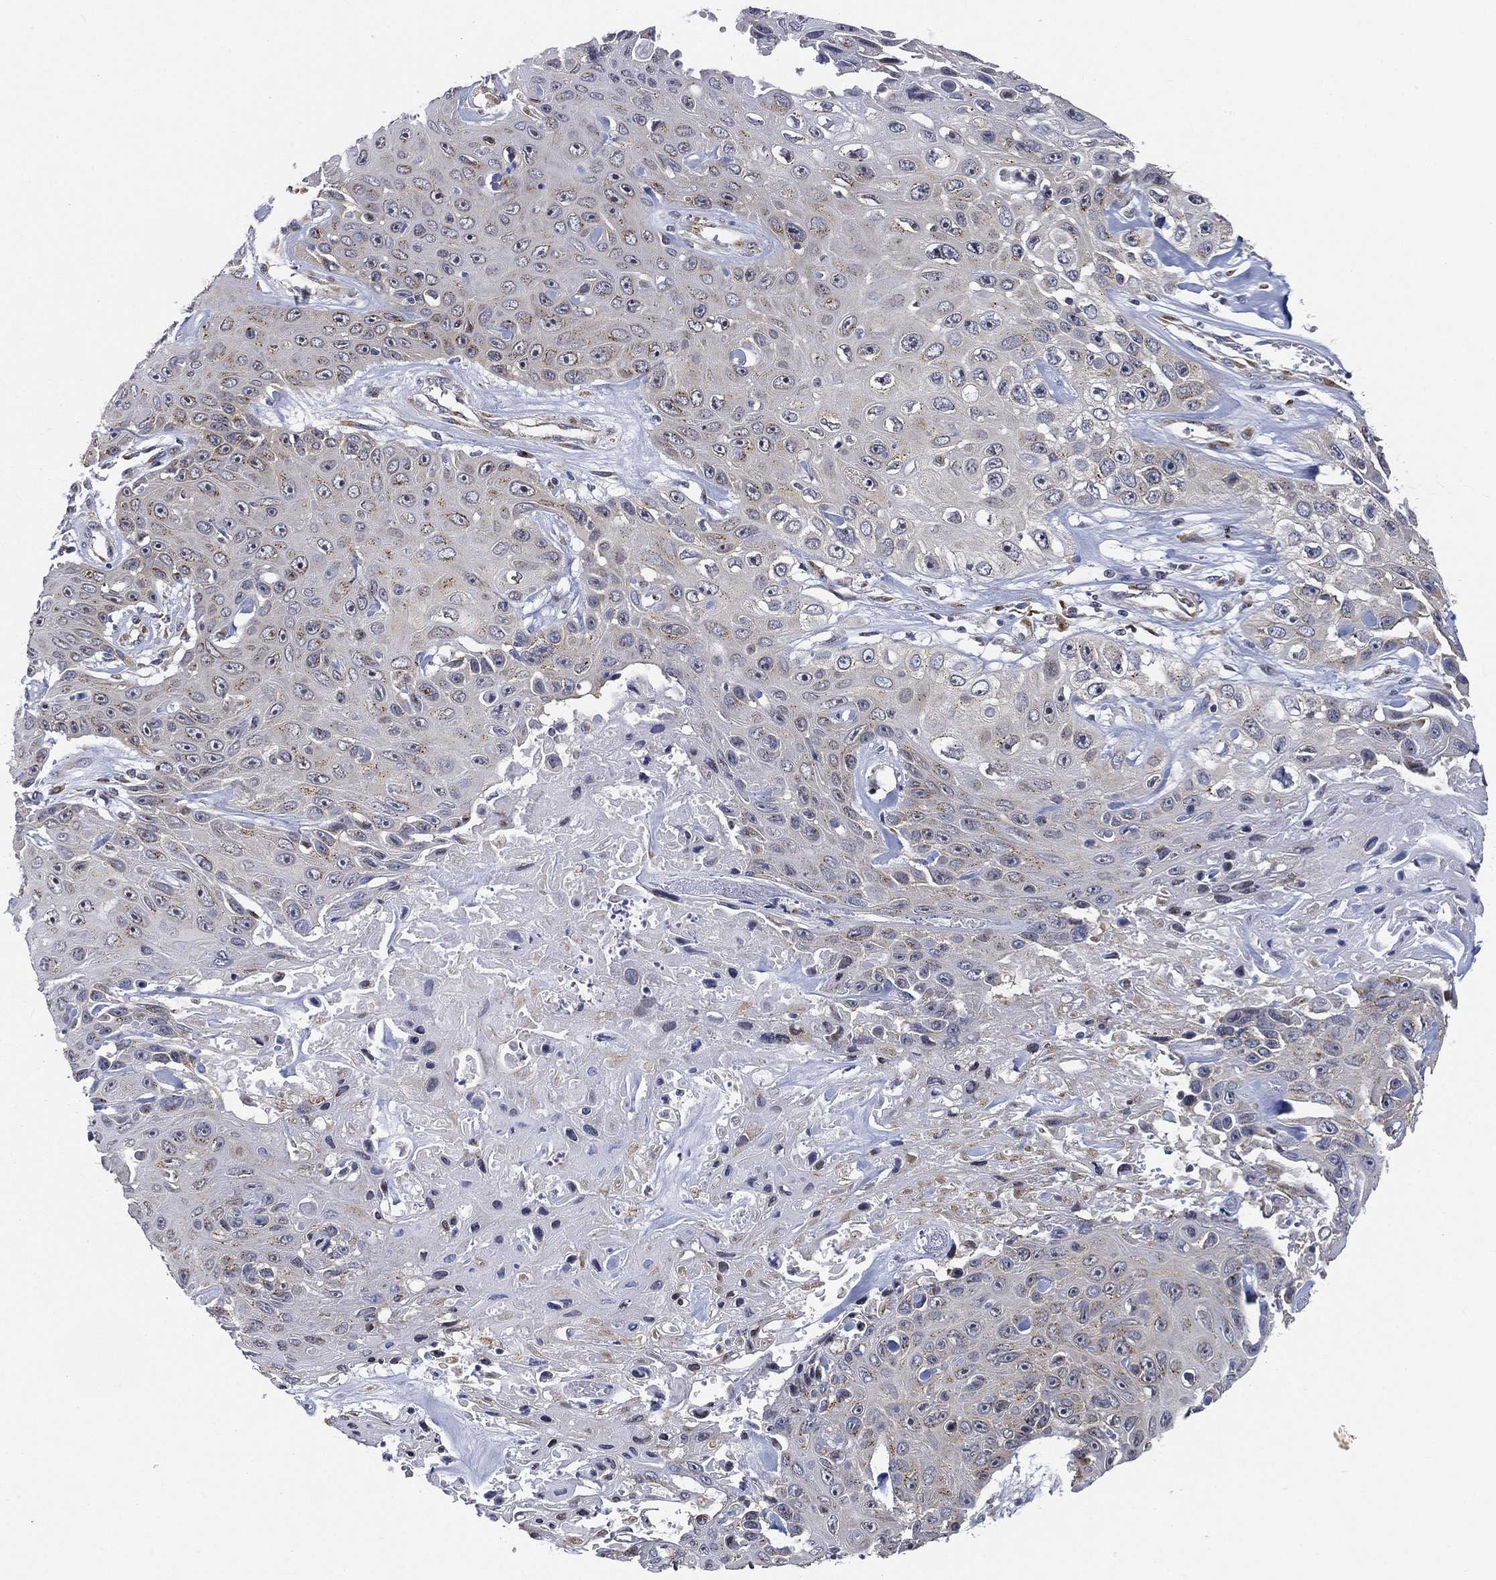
{"staining": {"intensity": "moderate", "quantity": "25%-75%", "location": "cytoplasmic/membranous"}, "tissue": "skin cancer", "cell_type": "Tumor cells", "image_type": "cancer", "snomed": [{"axis": "morphology", "description": "Squamous cell carcinoma, NOS"}, {"axis": "topography", "description": "Skin"}], "caption": "High-power microscopy captured an immunohistochemistry (IHC) photomicrograph of squamous cell carcinoma (skin), revealing moderate cytoplasmic/membranous staining in about 25%-75% of tumor cells.", "gene": "TICAM1", "patient": {"sex": "male", "age": 82}}